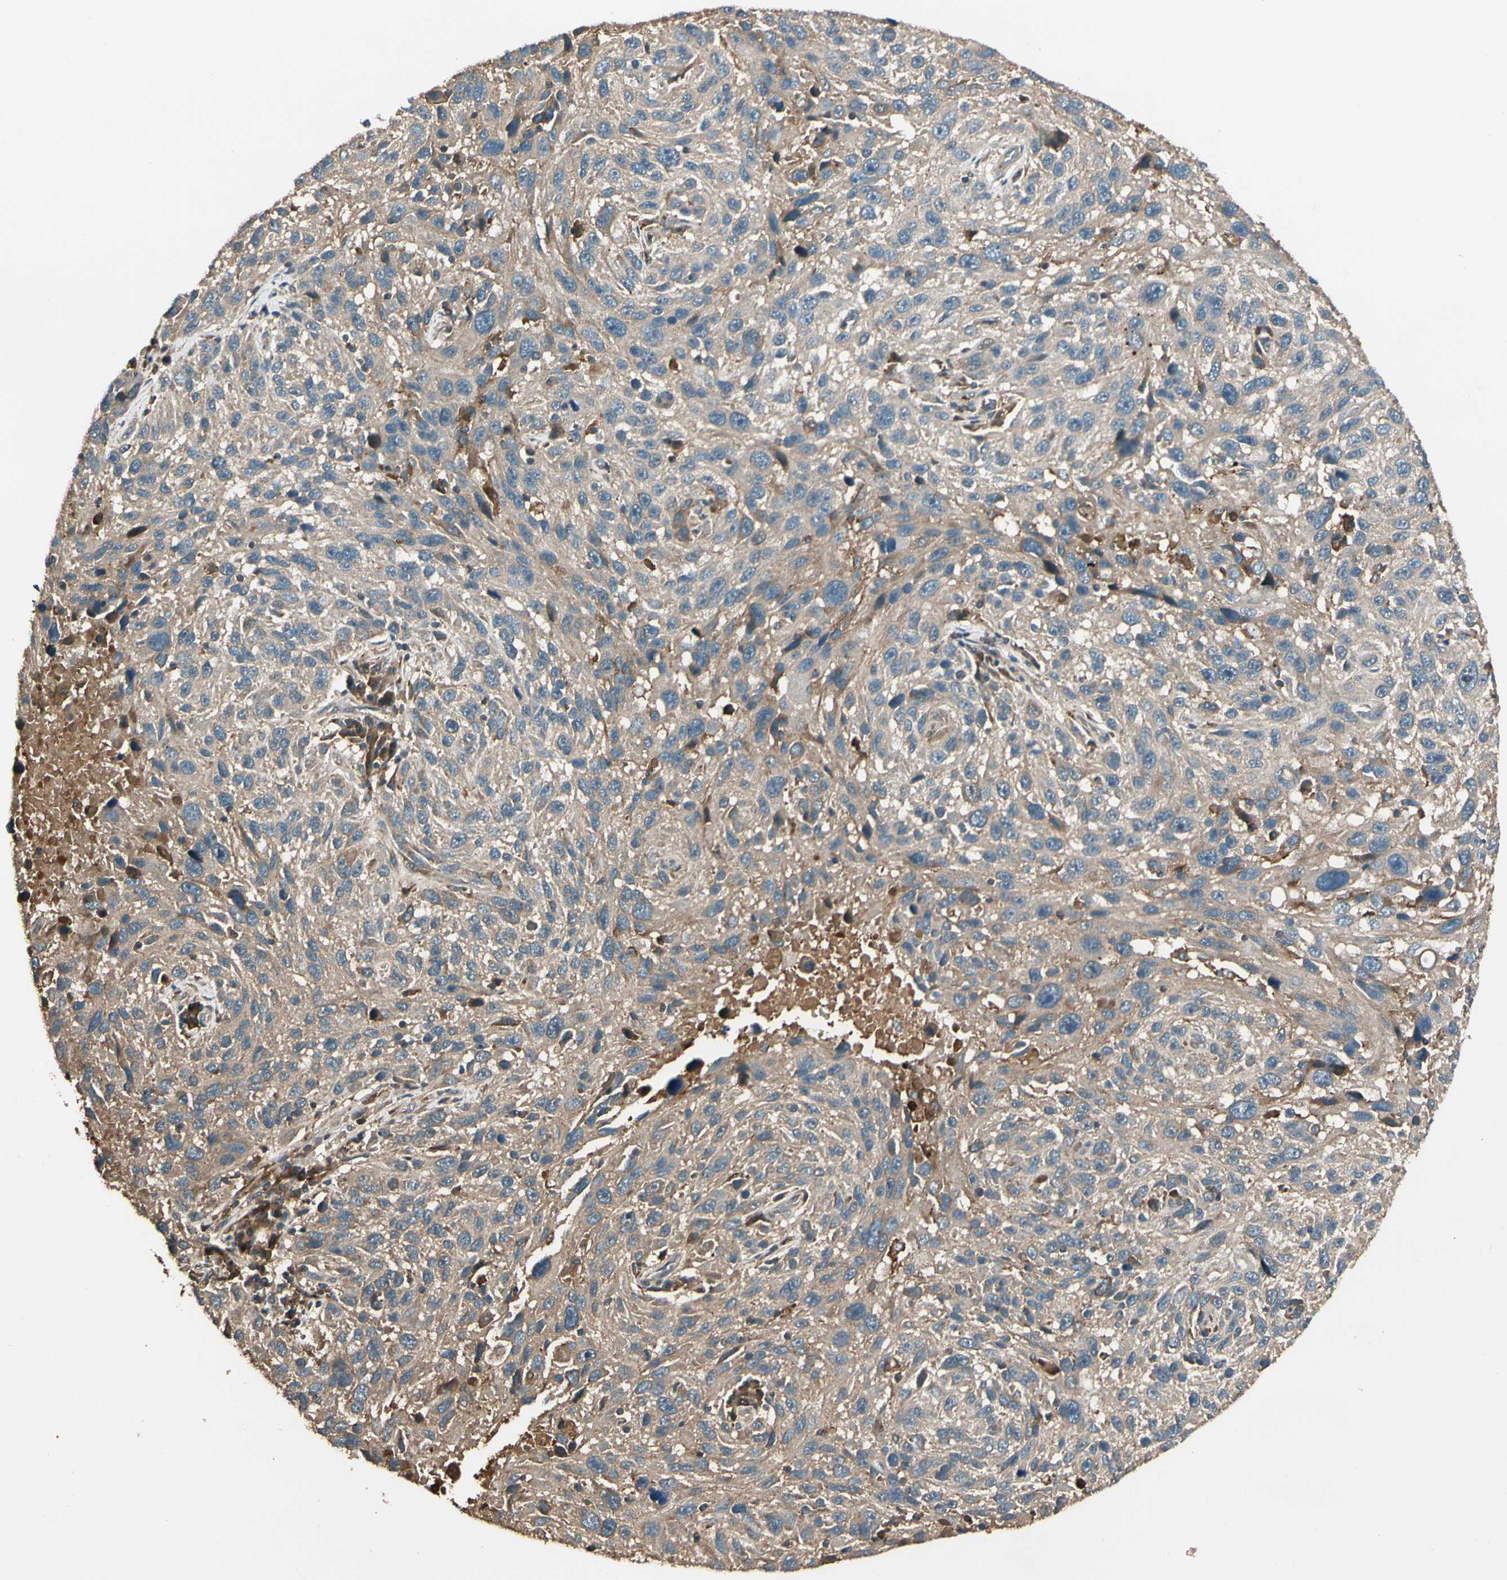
{"staining": {"intensity": "weak", "quantity": ">75%", "location": "cytoplasmic/membranous"}, "tissue": "melanoma", "cell_type": "Tumor cells", "image_type": "cancer", "snomed": [{"axis": "morphology", "description": "Malignant melanoma, NOS"}, {"axis": "topography", "description": "Skin"}], "caption": "Weak cytoplasmic/membranous staining for a protein is seen in about >75% of tumor cells of malignant melanoma using IHC.", "gene": "STX11", "patient": {"sex": "male", "age": 53}}